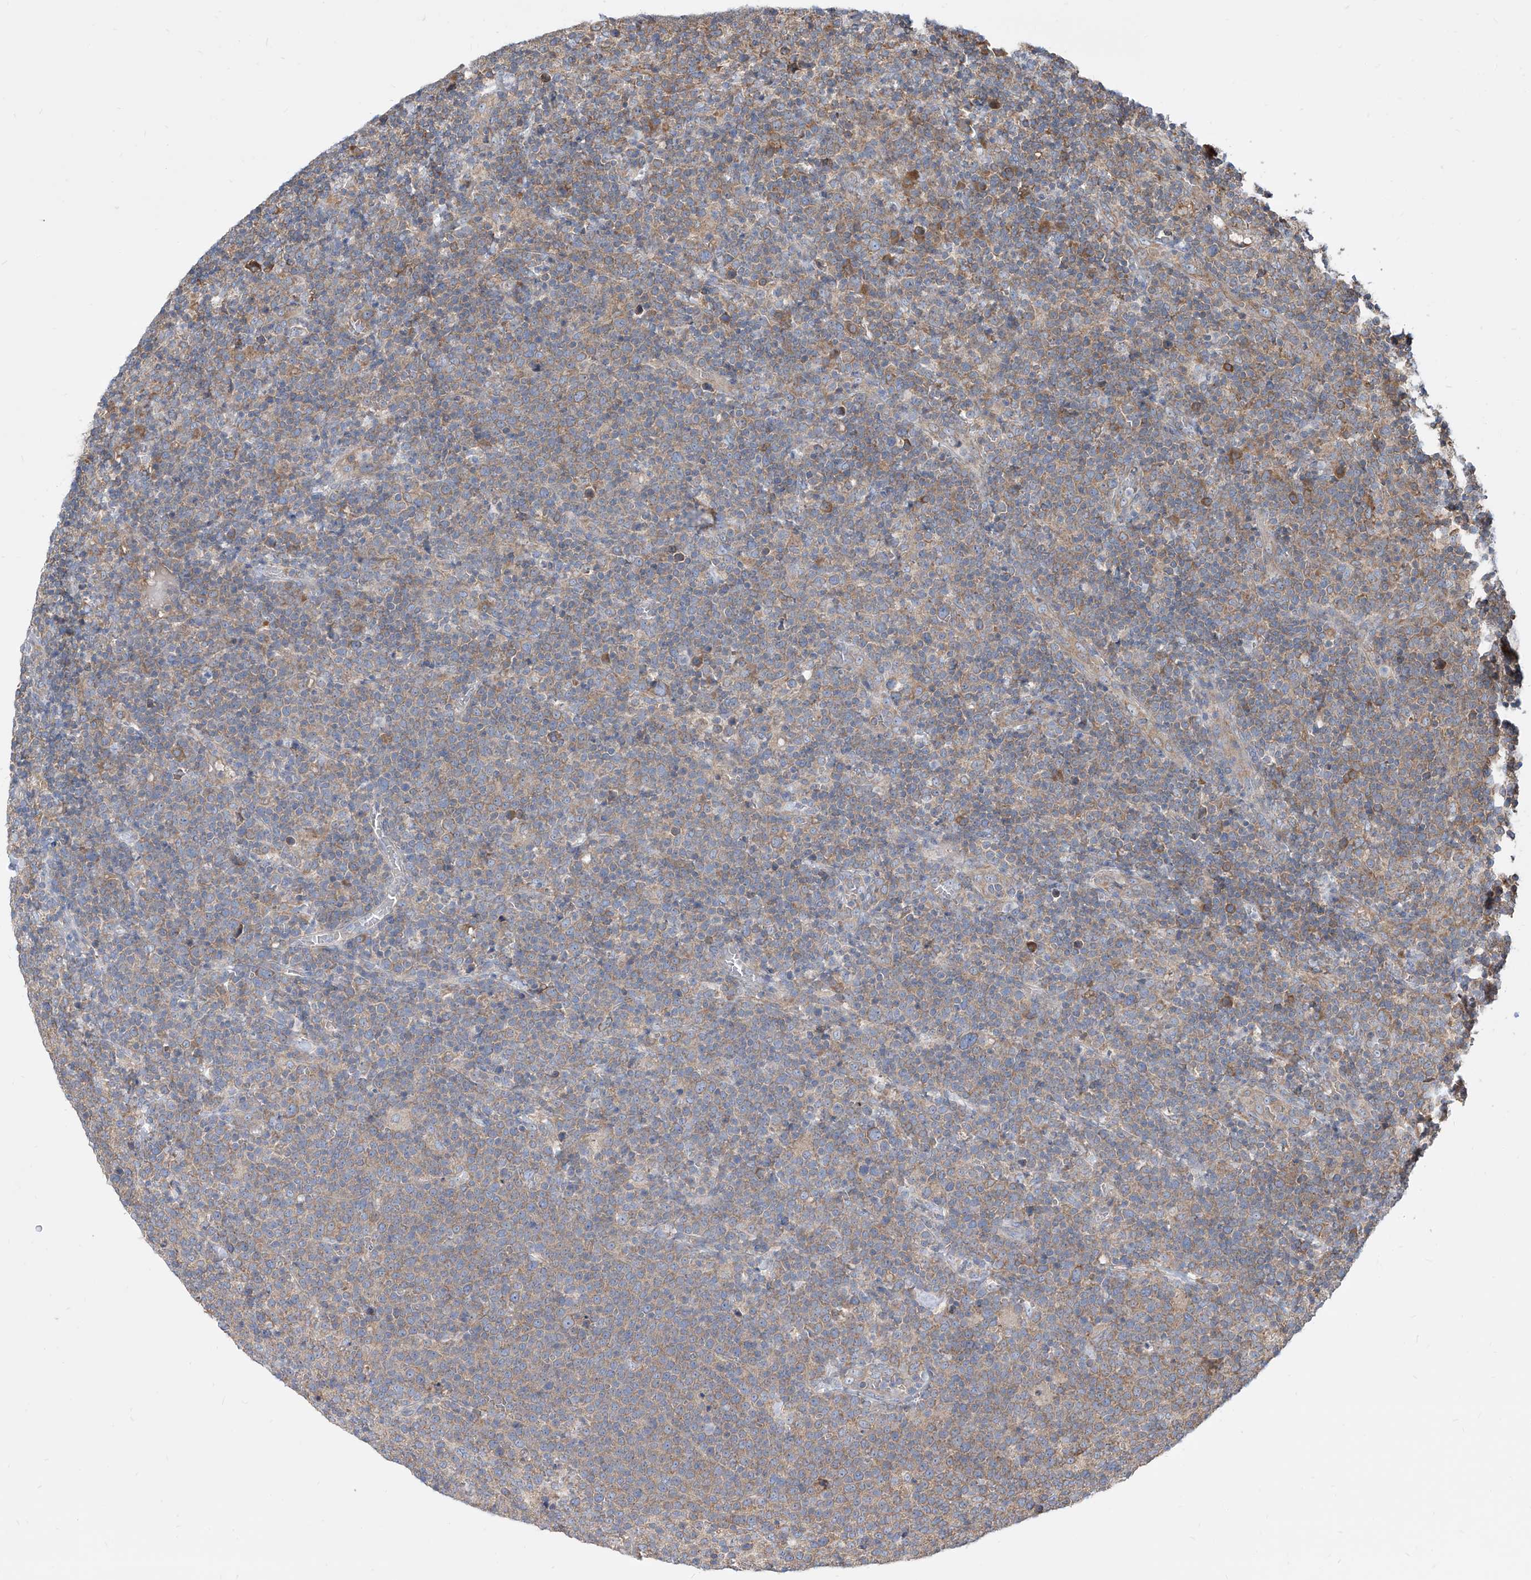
{"staining": {"intensity": "weak", "quantity": ">75%", "location": "cytoplasmic/membranous"}, "tissue": "lymphoma", "cell_type": "Tumor cells", "image_type": "cancer", "snomed": [{"axis": "morphology", "description": "Malignant lymphoma, non-Hodgkin's type, High grade"}, {"axis": "topography", "description": "Lymph node"}], "caption": "Human lymphoma stained with a protein marker reveals weak staining in tumor cells.", "gene": "FAM83B", "patient": {"sex": "male", "age": 61}}